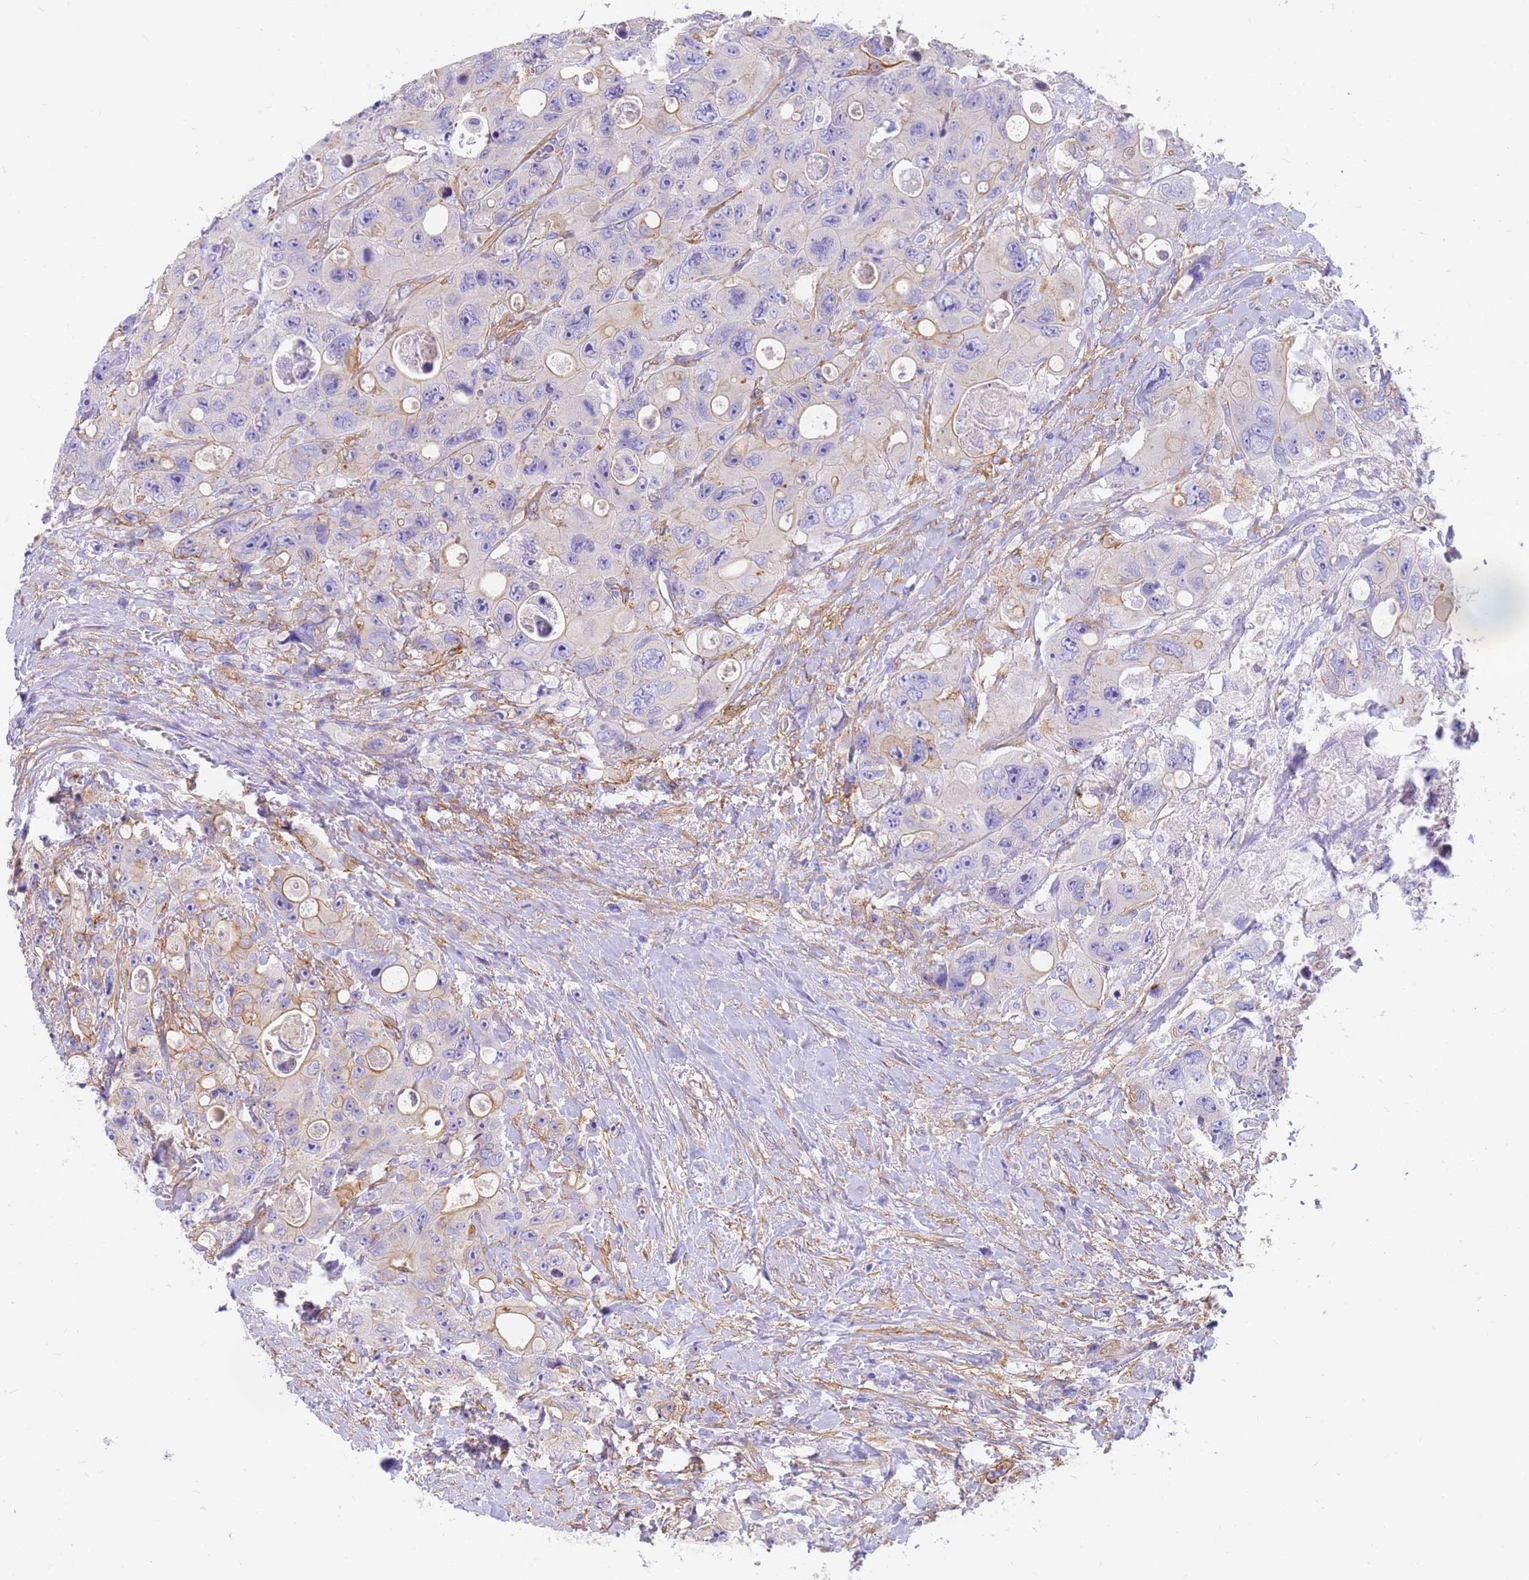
{"staining": {"intensity": "moderate", "quantity": "<25%", "location": "cytoplasmic/membranous"}, "tissue": "colorectal cancer", "cell_type": "Tumor cells", "image_type": "cancer", "snomed": [{"axis": "morphology", "description": "Adenocarcinoma, NOS"}, {"axis": "topography", "description": "Colon"}], "caption": "Protein analysis of colorectal cancer (adenocarcinoma) tissue exhibits moderate cytoplasmic/membranous positivity in approximately <25% of tumor cells.", "gene": "MVB12A", "patient": {"sex": "female", "age": 46}}